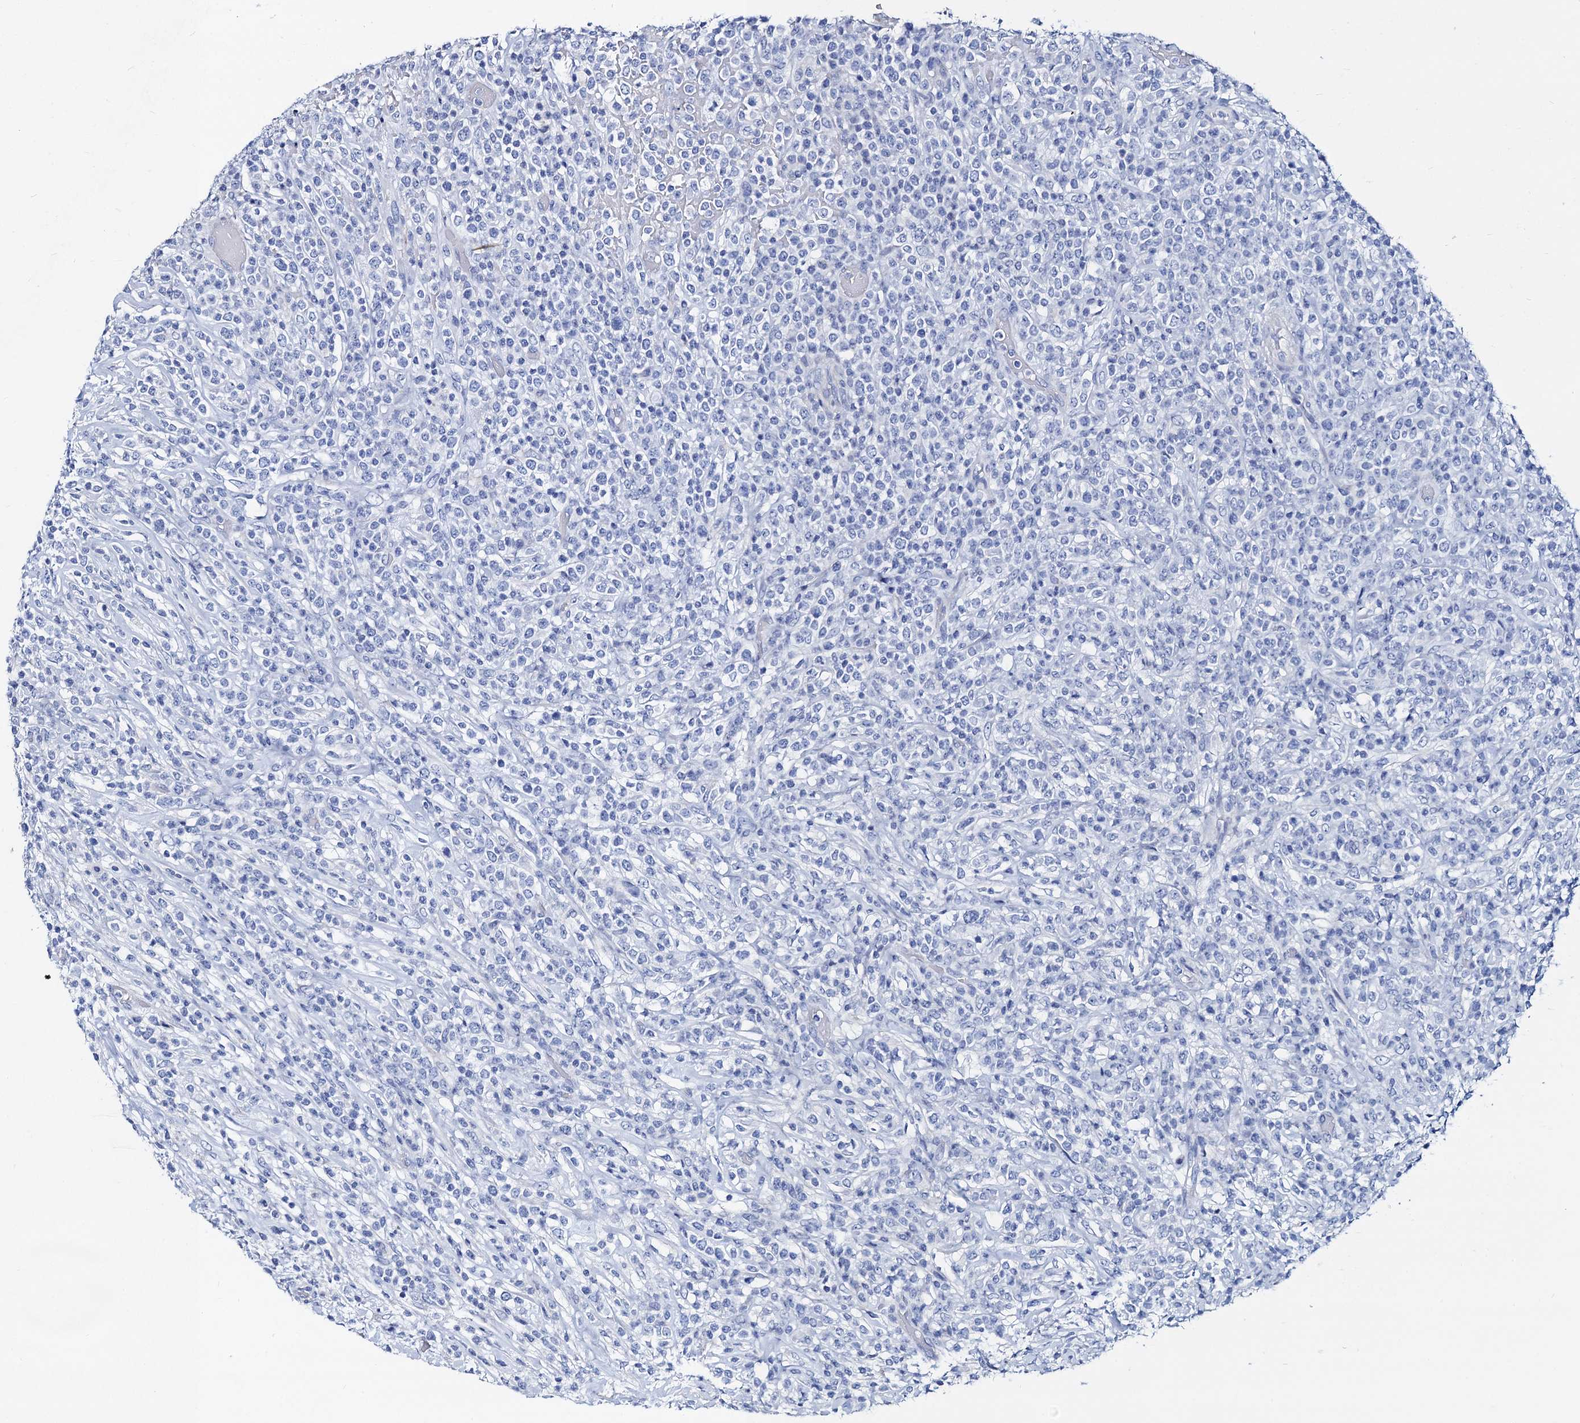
{"staining": {"intensity": "negative", "quantity": "none", "location": "none"}, "tissue": "lymphoma", "cell_type": "Tumor cells", "image_type": "cancer", "snomed": [{"axis": "morphology", "description": "Malignant lymphoma, non-Hodgkin's type, High grade"}, {"axis": "topography", "description": "Colon"}], "caption": "Human lymphoma stained for a protein using immunohistochemistry demonstrates no staining in tumor cells.", "gene": "RBP3", "patient": {"sex": "female", "age": 53}}